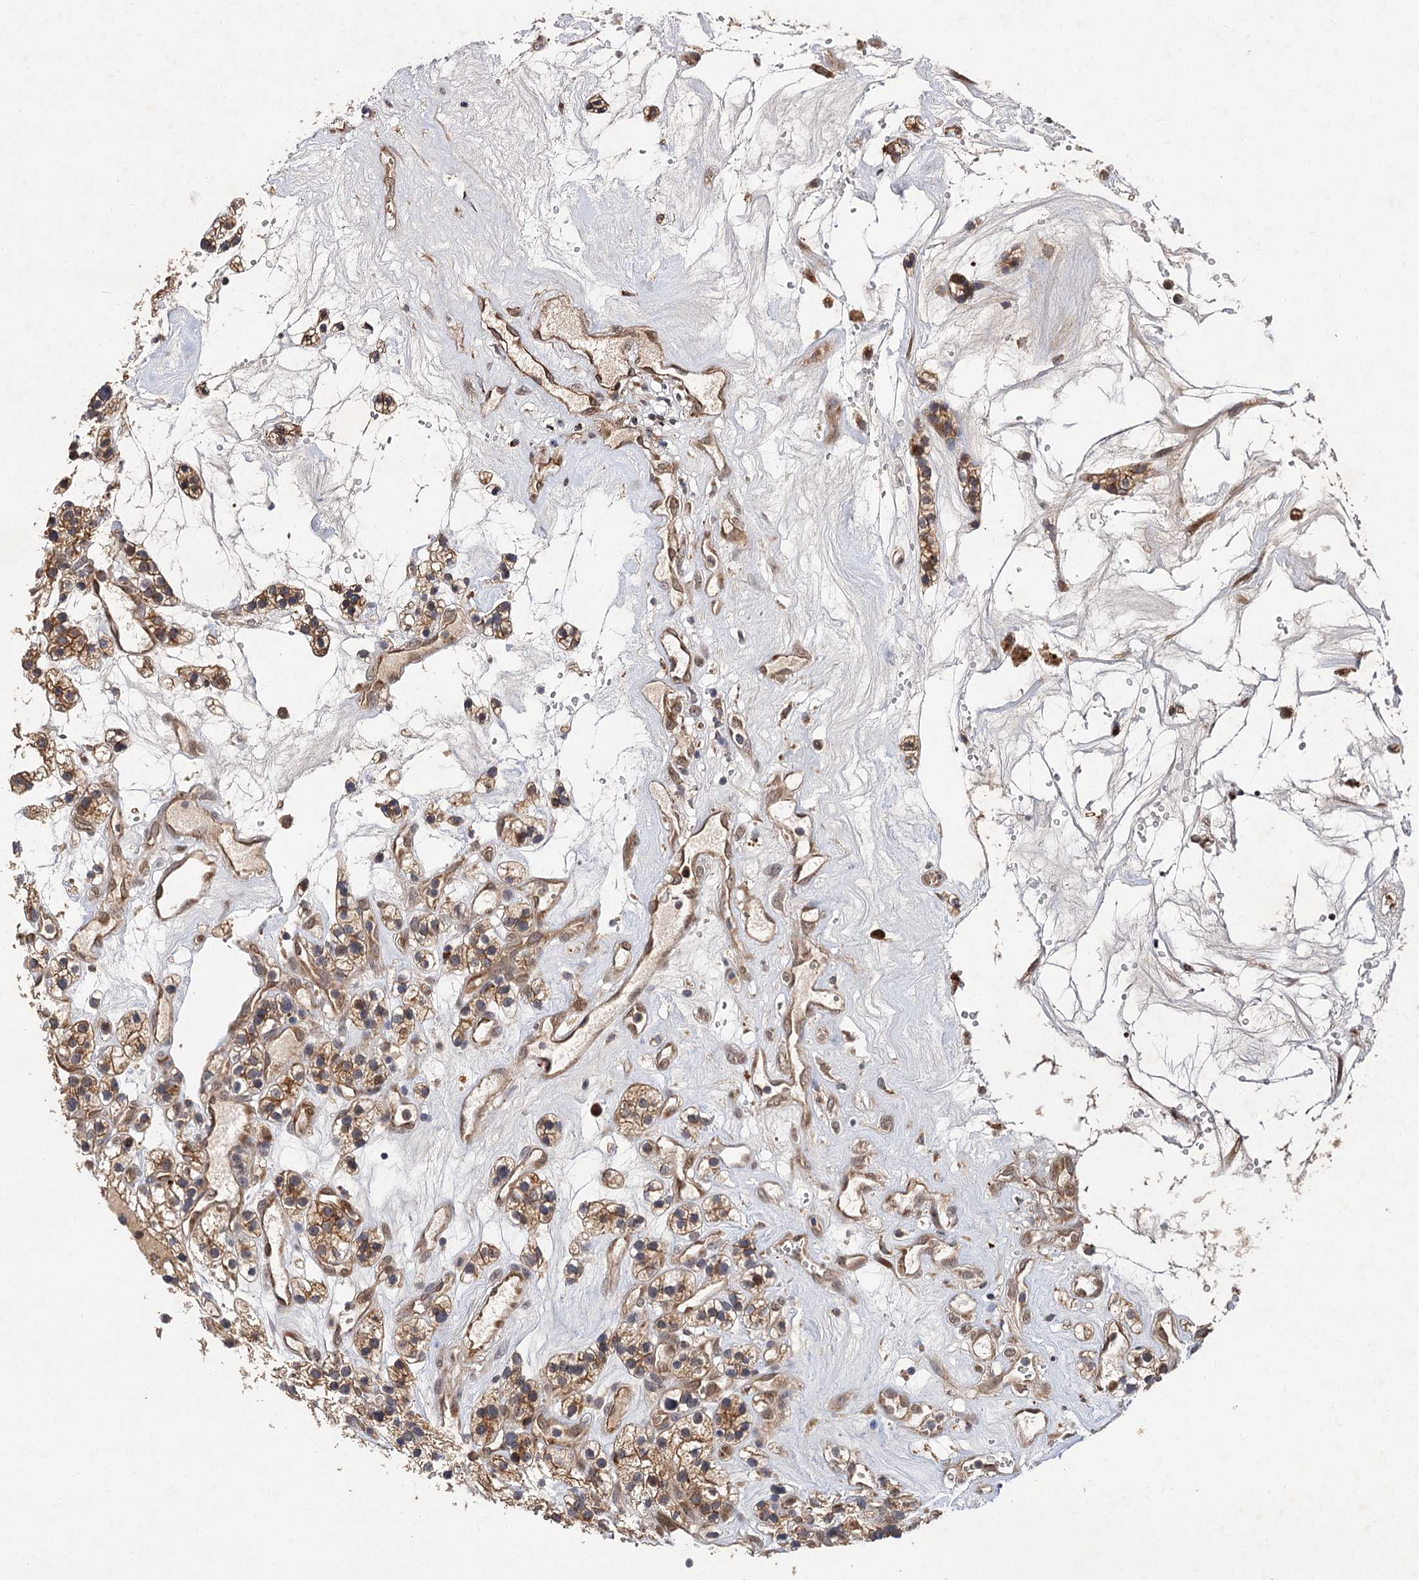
{"staining": {"intensity": "moderate", "quantity": ">75%", "location": "cytoplasmic/membranous"}, "tissue": "renal cancer", "cell_type": "Tumor cells", "image_type": "cancer", "snomed": [{"axis": "morphology", "description": "Adenocarcinoma, NOS"}, {"axis": "topography", "description": "Kidney"}], "caption": "Adenocarcinoma (renal) stained for a protein demonstrates moderate cytoplasmic/membranous positivity in tumor cells.", "gene": "FBXW8", "patient": {"sex": "female", "age": 57}}